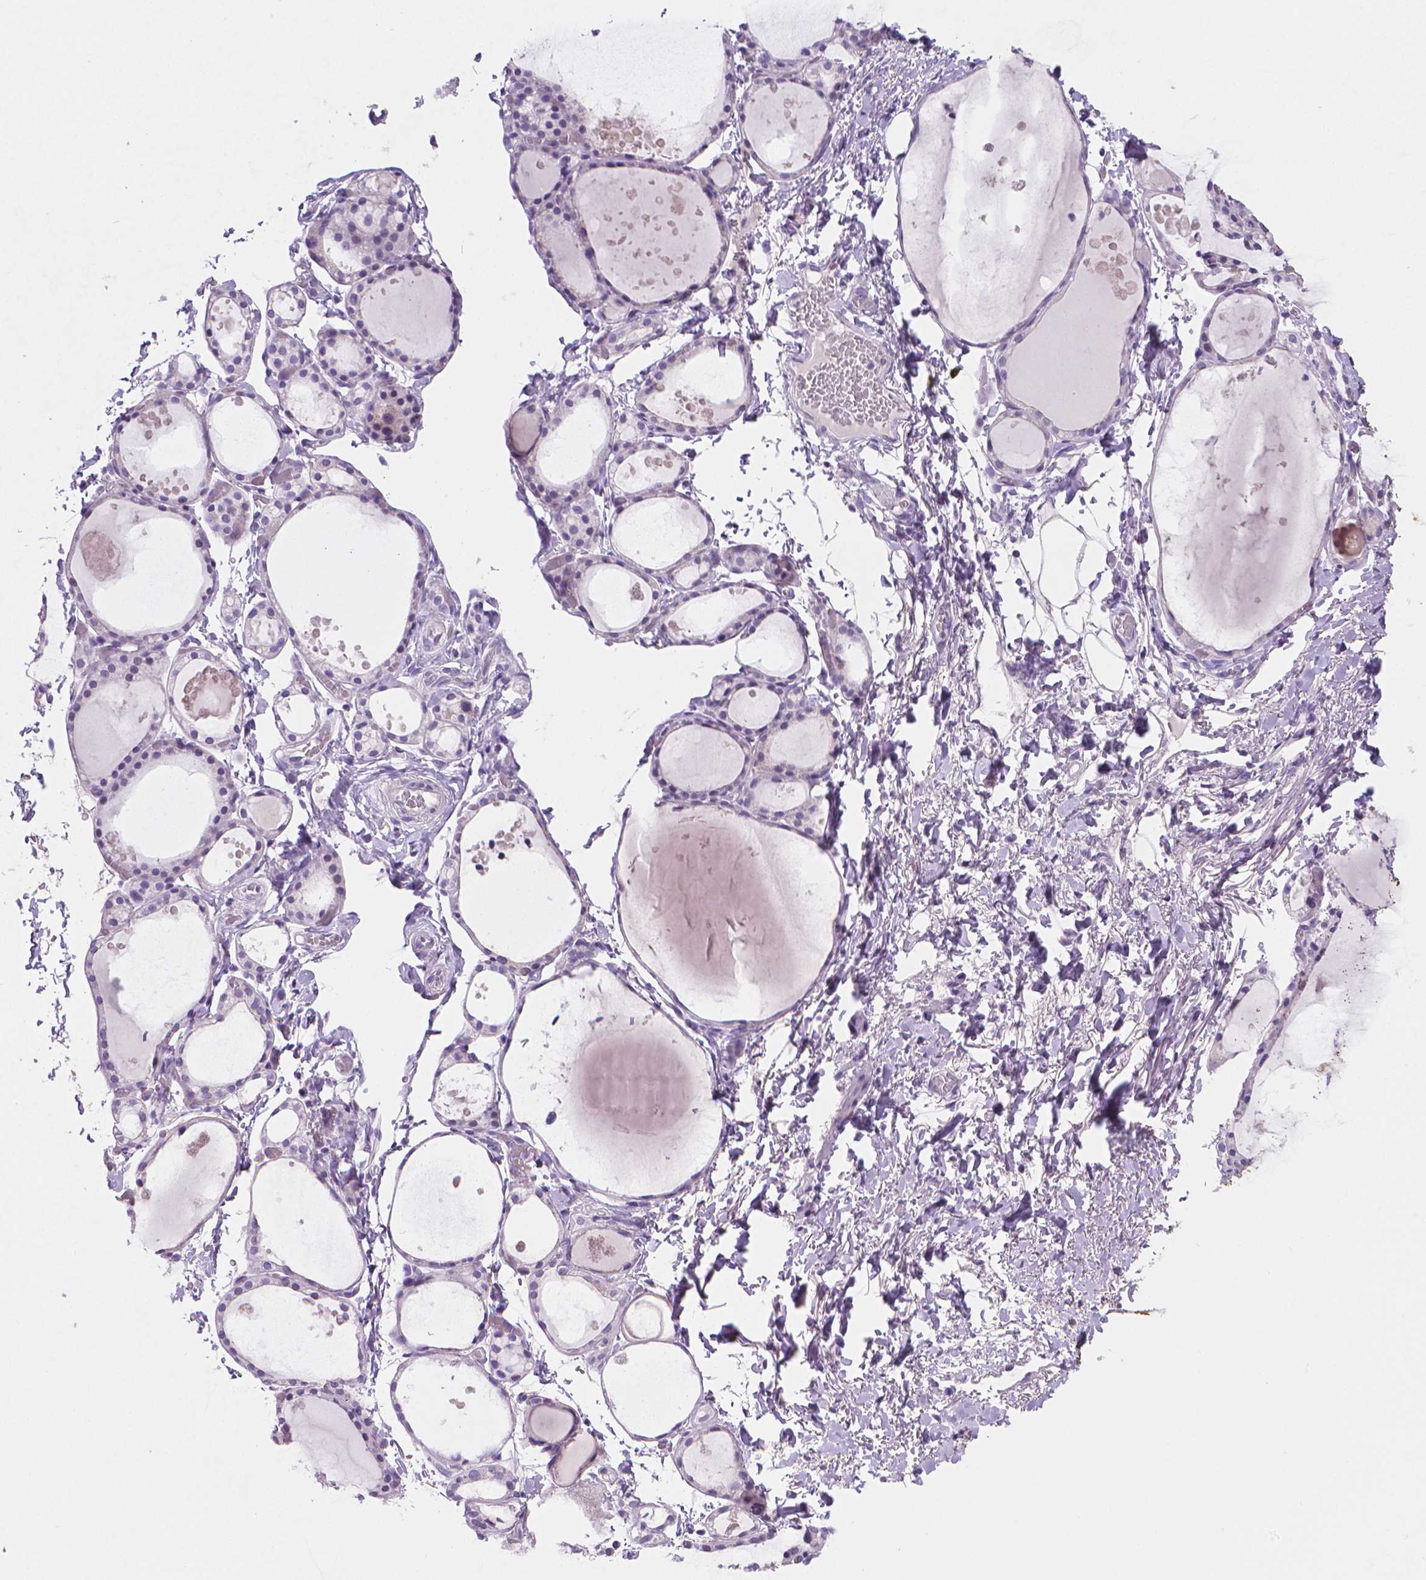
{"staining": {"intensity": "negative", "quantity": "none", "location": "none"}, "tissue": "thyroid gland", "cell_type": "Glandular cells", "image_type": "normal", "snomed": [{"axis": "morphology", "description": "Normal tissue, NOS"}, {"axis": "topography", "description": "Thyroid gland"}], "caption": "The immunohistochemistry (IHC) micrograph has no significant expression in glandular cells of thyroid gland. Nuclei are stained in blue.", "gene": "TNNI2", "patient": {"sex": "male", "age": 68}}